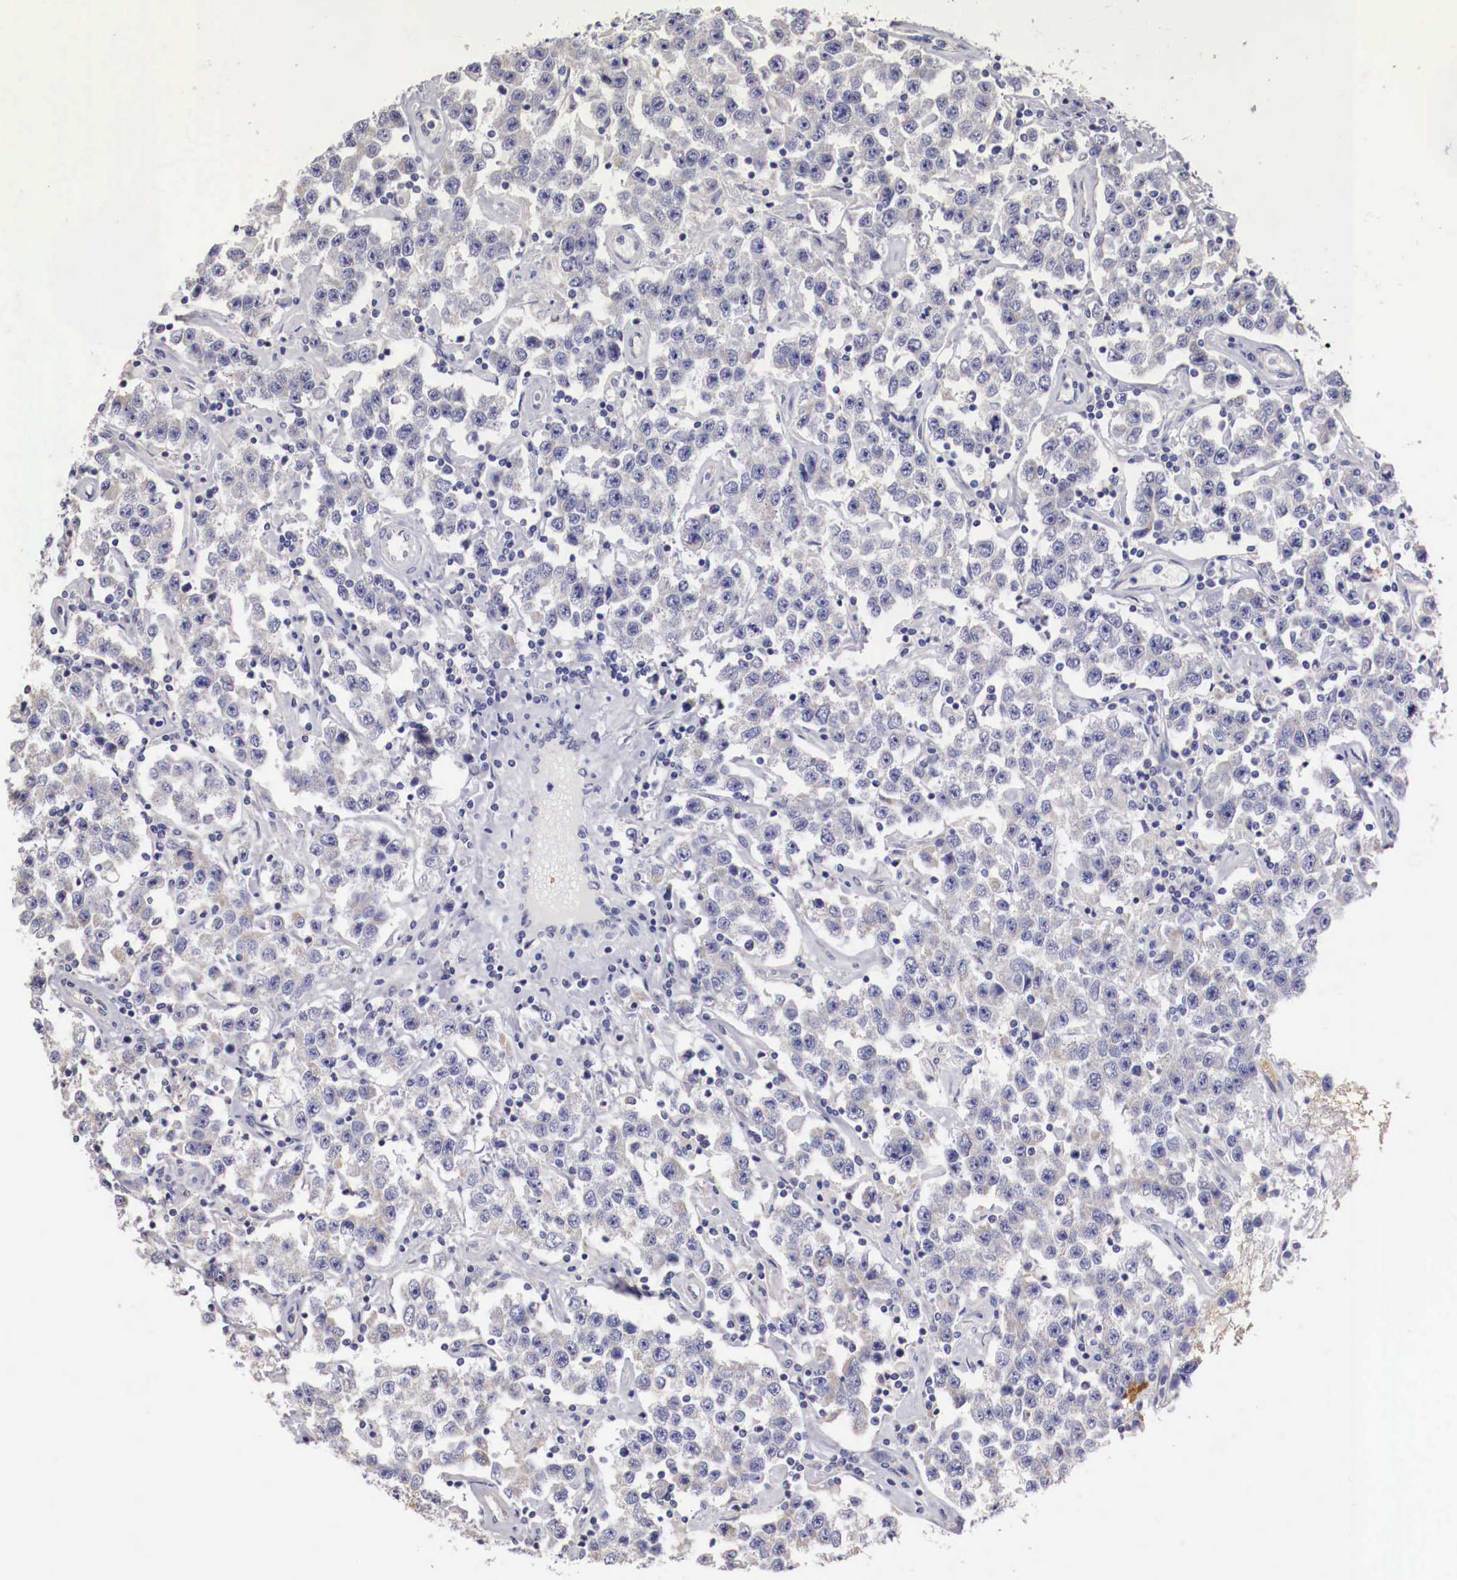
{"staining": {"intensity": "negative", "quantity": "none", "location": "none"}, "tissue": "testis cancer", "cell_type": "Tumor cells", "image_type": "cancer", "snomed": [{"axis": "morphology", "description": "Seminoma, NOS"}, {"axis": "topography", "description": "Testis"}], "caption": "The image shows no staining of tumor cells in seminoma (testis).", "gene": "PITPNA", "patient": {"sex": "male", "age": 52}}